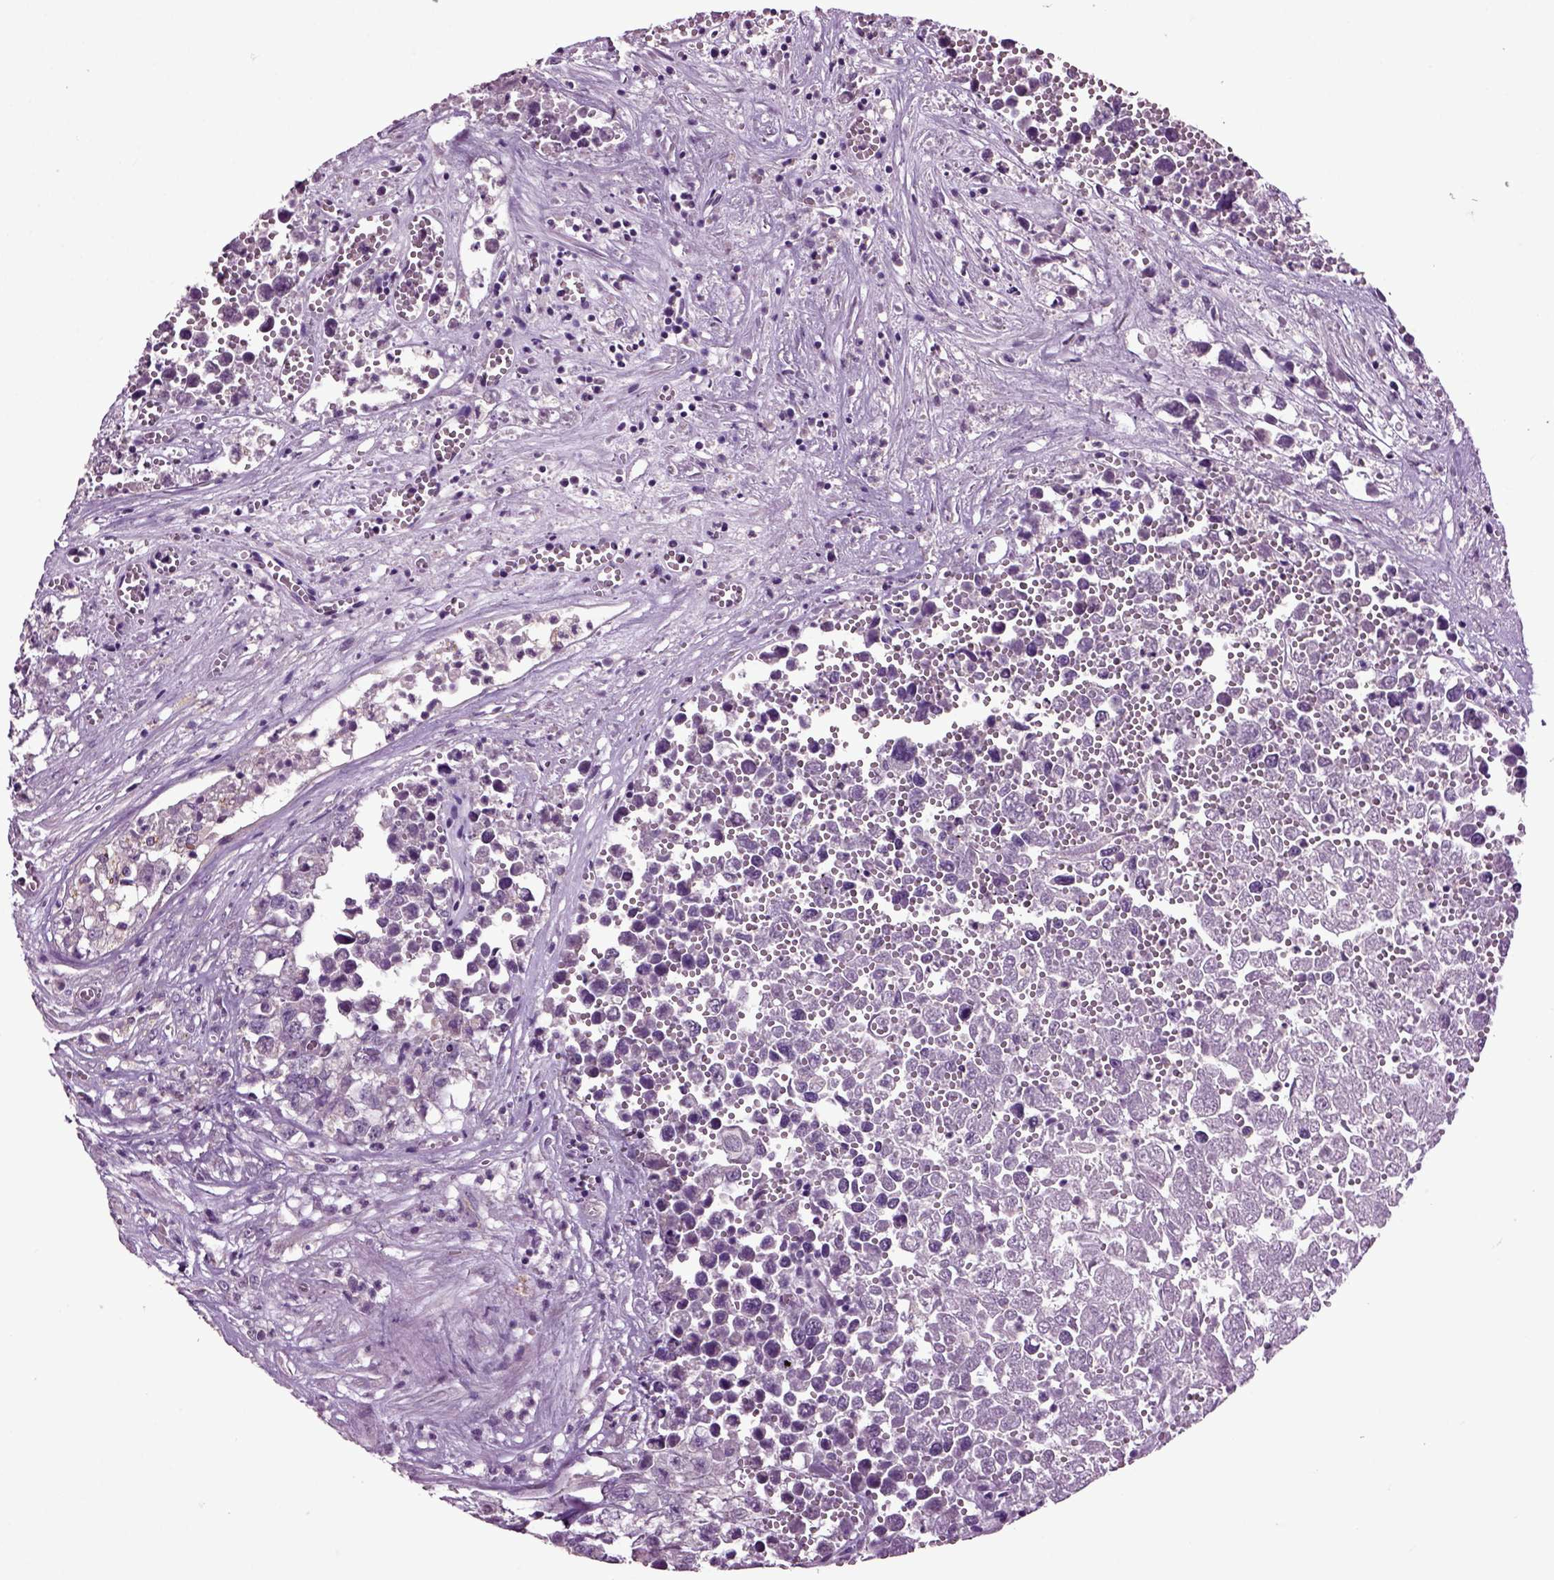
{"staining": {"intensity": "negative", "quantity": "none", "location": "none"}, "tissue": "testis cancer", "cell_type": "Tumor cells", "image_type": "cancer", "snomed": [{"axis": "morphology", "description": "Seminoma, NOS"}, {"axis": "morphology", "description": "Carcinoma, Embryonal, NOS"}, {"axis": "topography", "description": "Testis"}], "caption": "Immunohistochemistry (IHC) histopathology image of testis cancer (embryonal carcinoma) stained for a protein (brown), which displays no expression in tumor cells. (Stains: DAB (3,3'-diaminobenzidine) IHC with hematoxylin counter stain, Microscopy: brightfield microscopy at high magnification).", "gene": "CRHR1", "patient": {"sex": "male", "age": 22}}